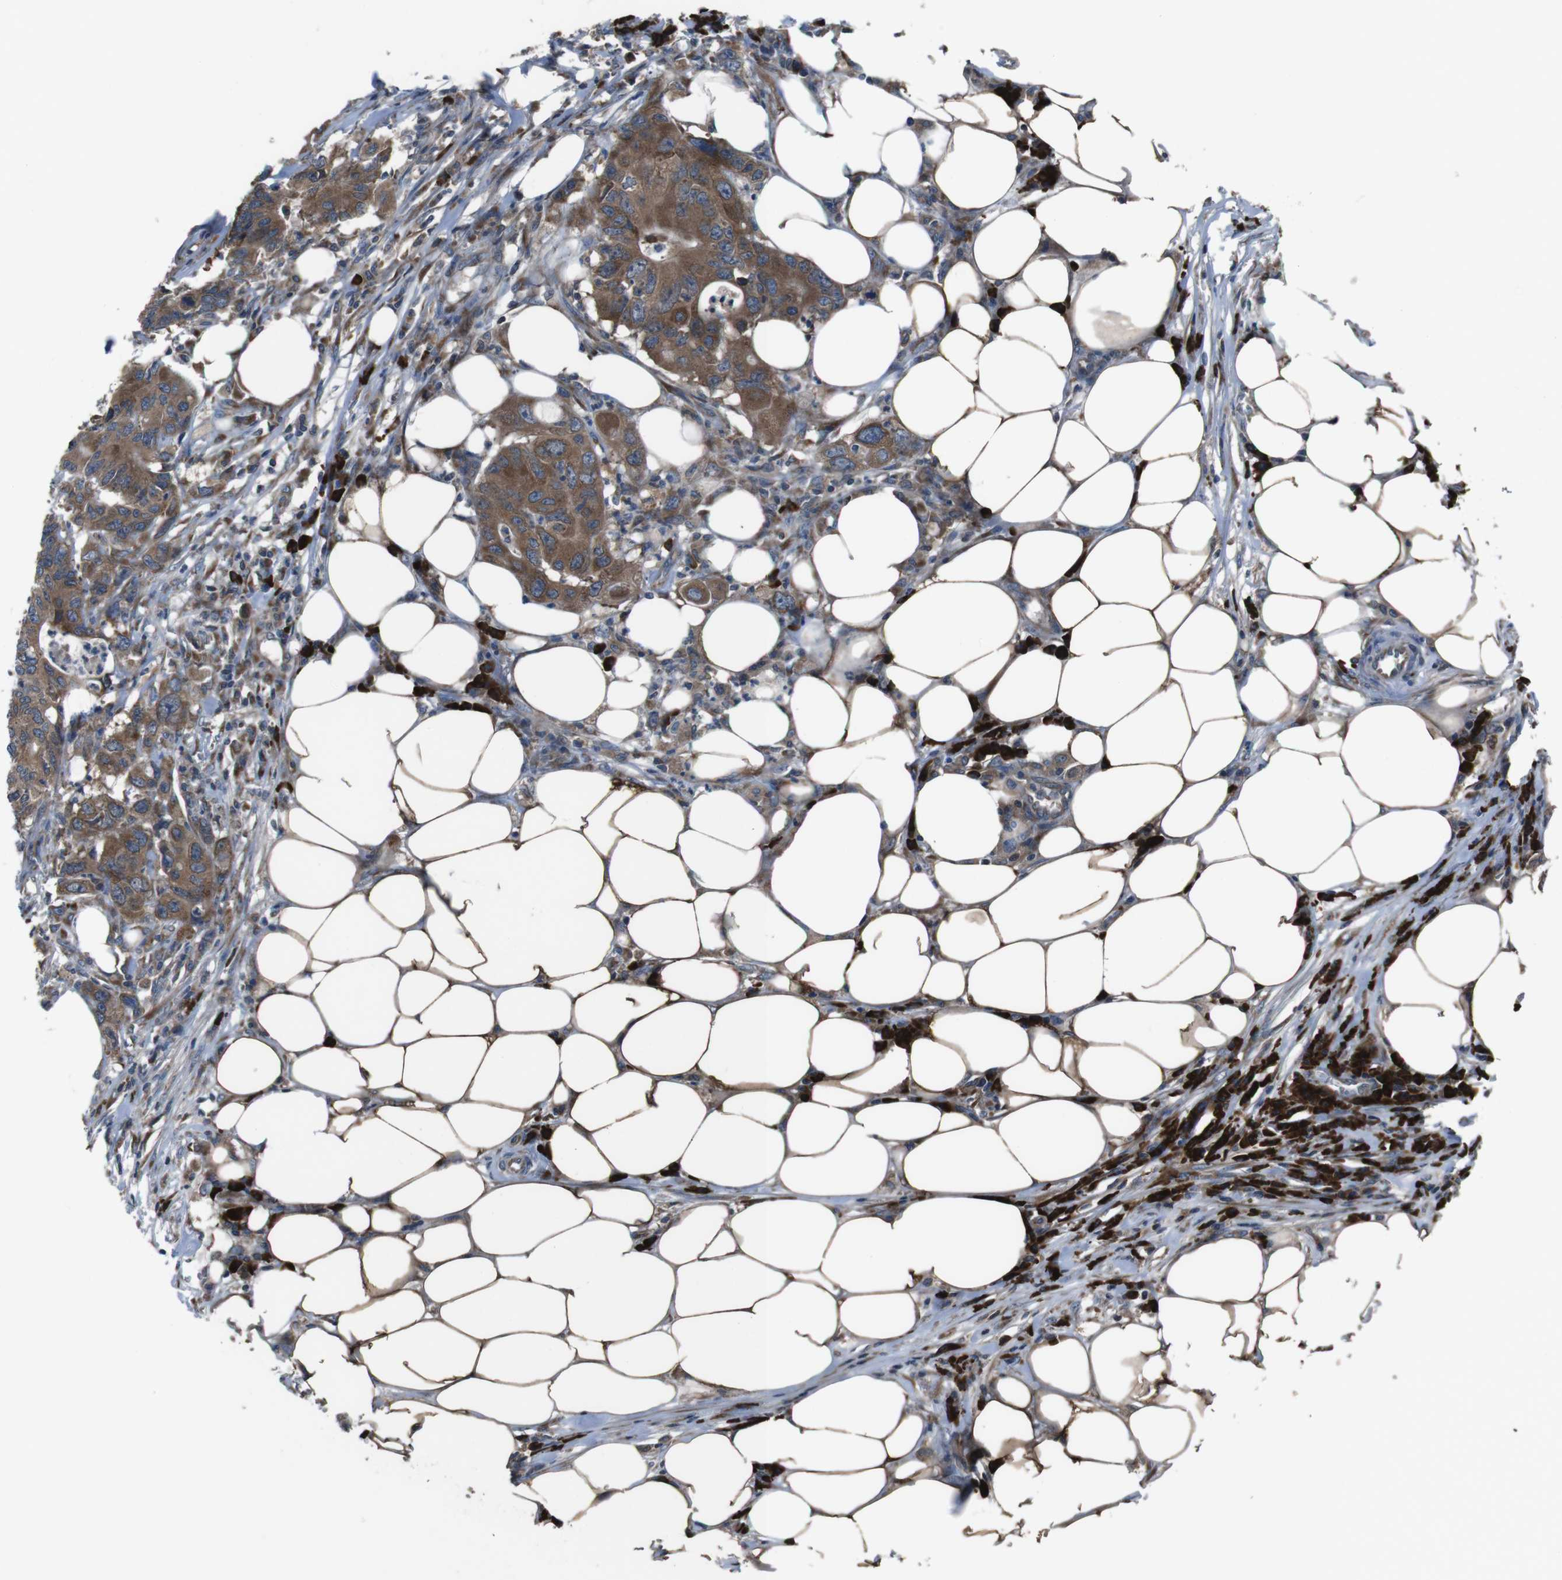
{"staining": {"intensity": "moderate", "quantity": ">75%", "location": "cytoplasmic/membranous"}, "tissue": "colorectal cancer", "cell_type": "Tumor cells", "image_type": "cancer", "snomed": [{"axis": "morphology", "description": "Adenocarcinoma, NOS"}, {"axis": "topography", "description": "Colon"}], "caption": "Immunohistochemical staining of colorectal adenocarcinoma reveals moderate cytoplasmic/membranous protein staining in approximately >75% of tumor cells.", "gene": "SSR3", "patient": {"sex": "male", "age": 71}}